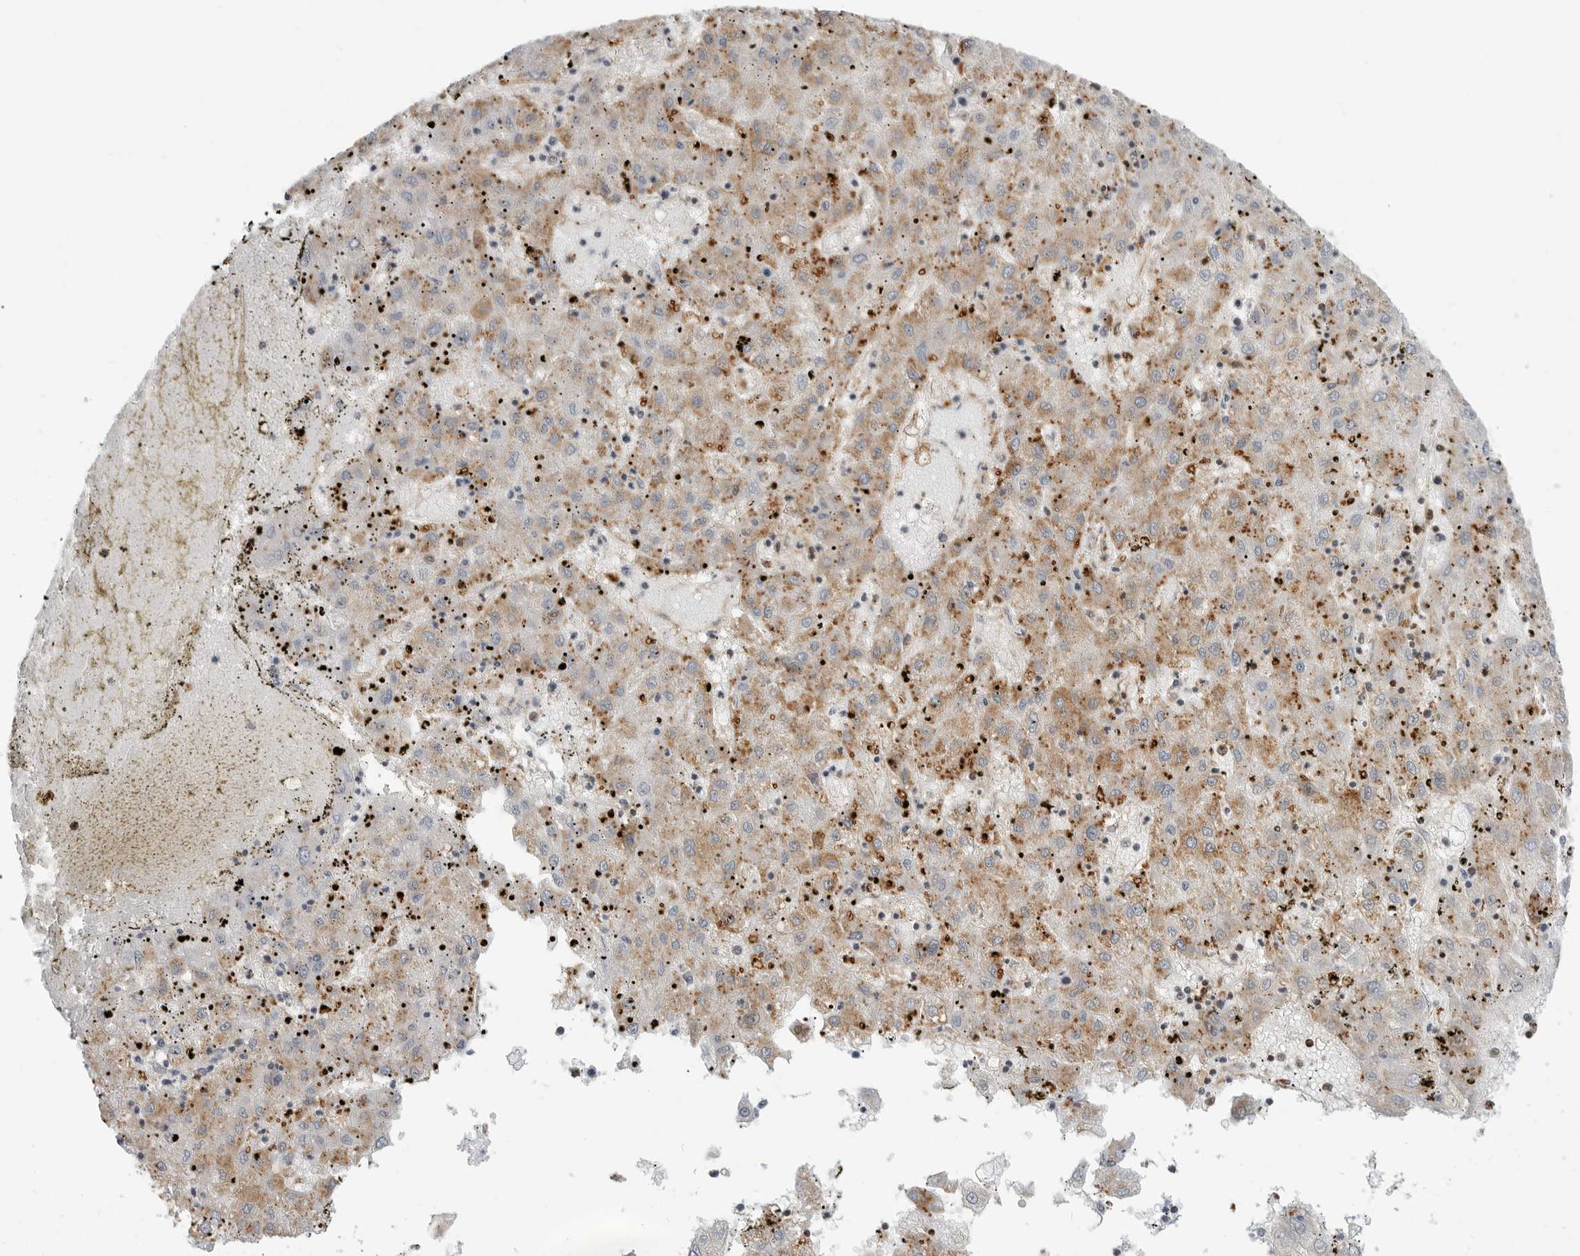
{"staining": {"intensity": "moderate", "quantity": ">75%", "location": "cytoplasmic/membranous"}, "tissue": "liver cancer", "cell_type": "Tumor cells", "image_type": "cancer", "snomed": [{"axis": "morphology", "description": "Carcinoma, Hepatocellular, NOS"}, {"axis": "topography", "description": "Liver"}], "caption": "About >75% of tumor cells in liver hepatocellular carcinoma demonstrate moderate cytoplasmic/membranous protein staining as visualized by brown immunohistochemical staining.", "gene": "ANXA11", "patient": {"sex": "male", "age": 72}}